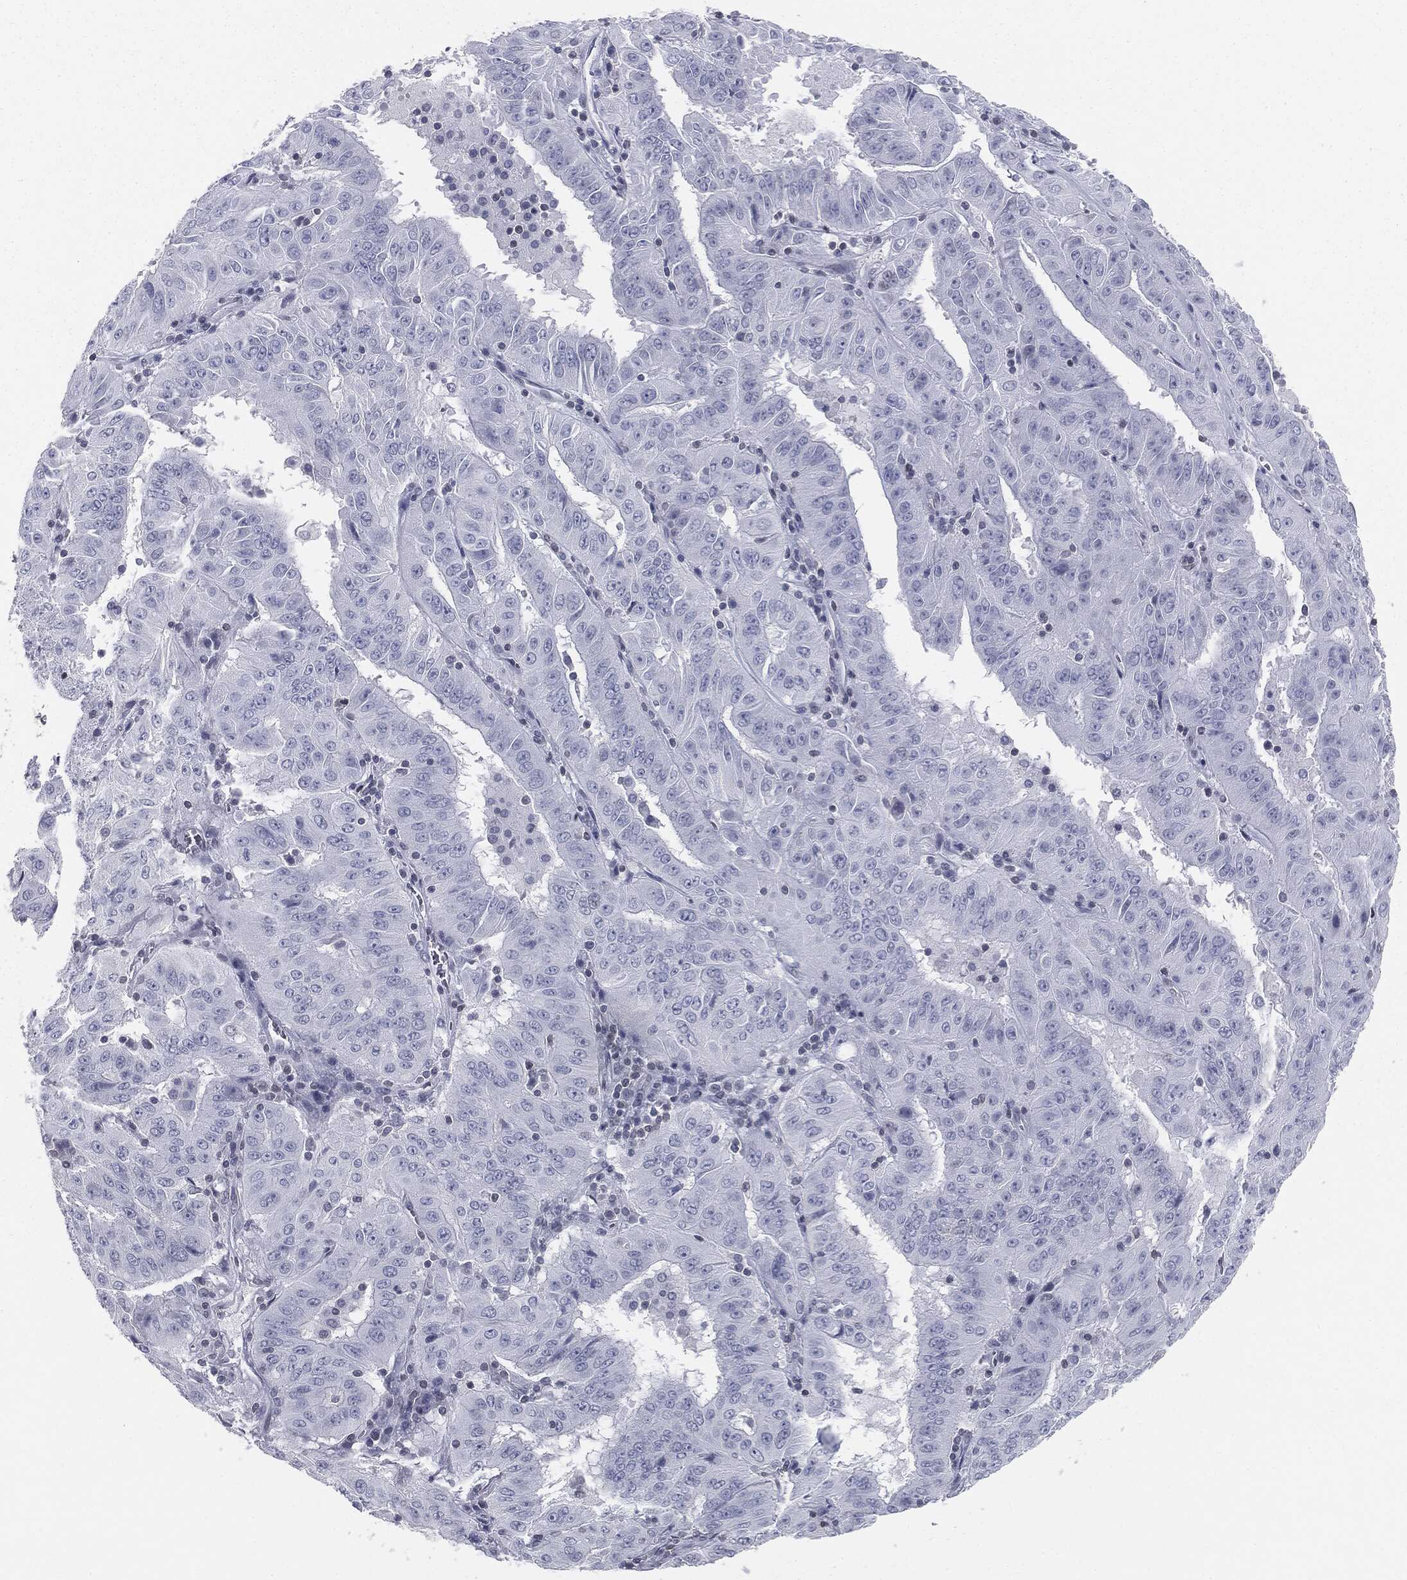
{"staining": {"intensity": "negative", "quantity": "none", "location": "none"}, "tissue": "pancreatic cancer", "cell_type": "Tumor cells", "image_type": "cancer", "snomed": [{"axis": "morphology", "description": "Adenocarcinoma, NOS"}, {"axis": "topography", "description": "Pancreas"}], "caption": "Immunohistochemistry of pancreatic adenocarcinoma exhibits no positivity in tumor cells.", "gene": "ALDOB", "patient": {"sex": "male", "age": 63}}